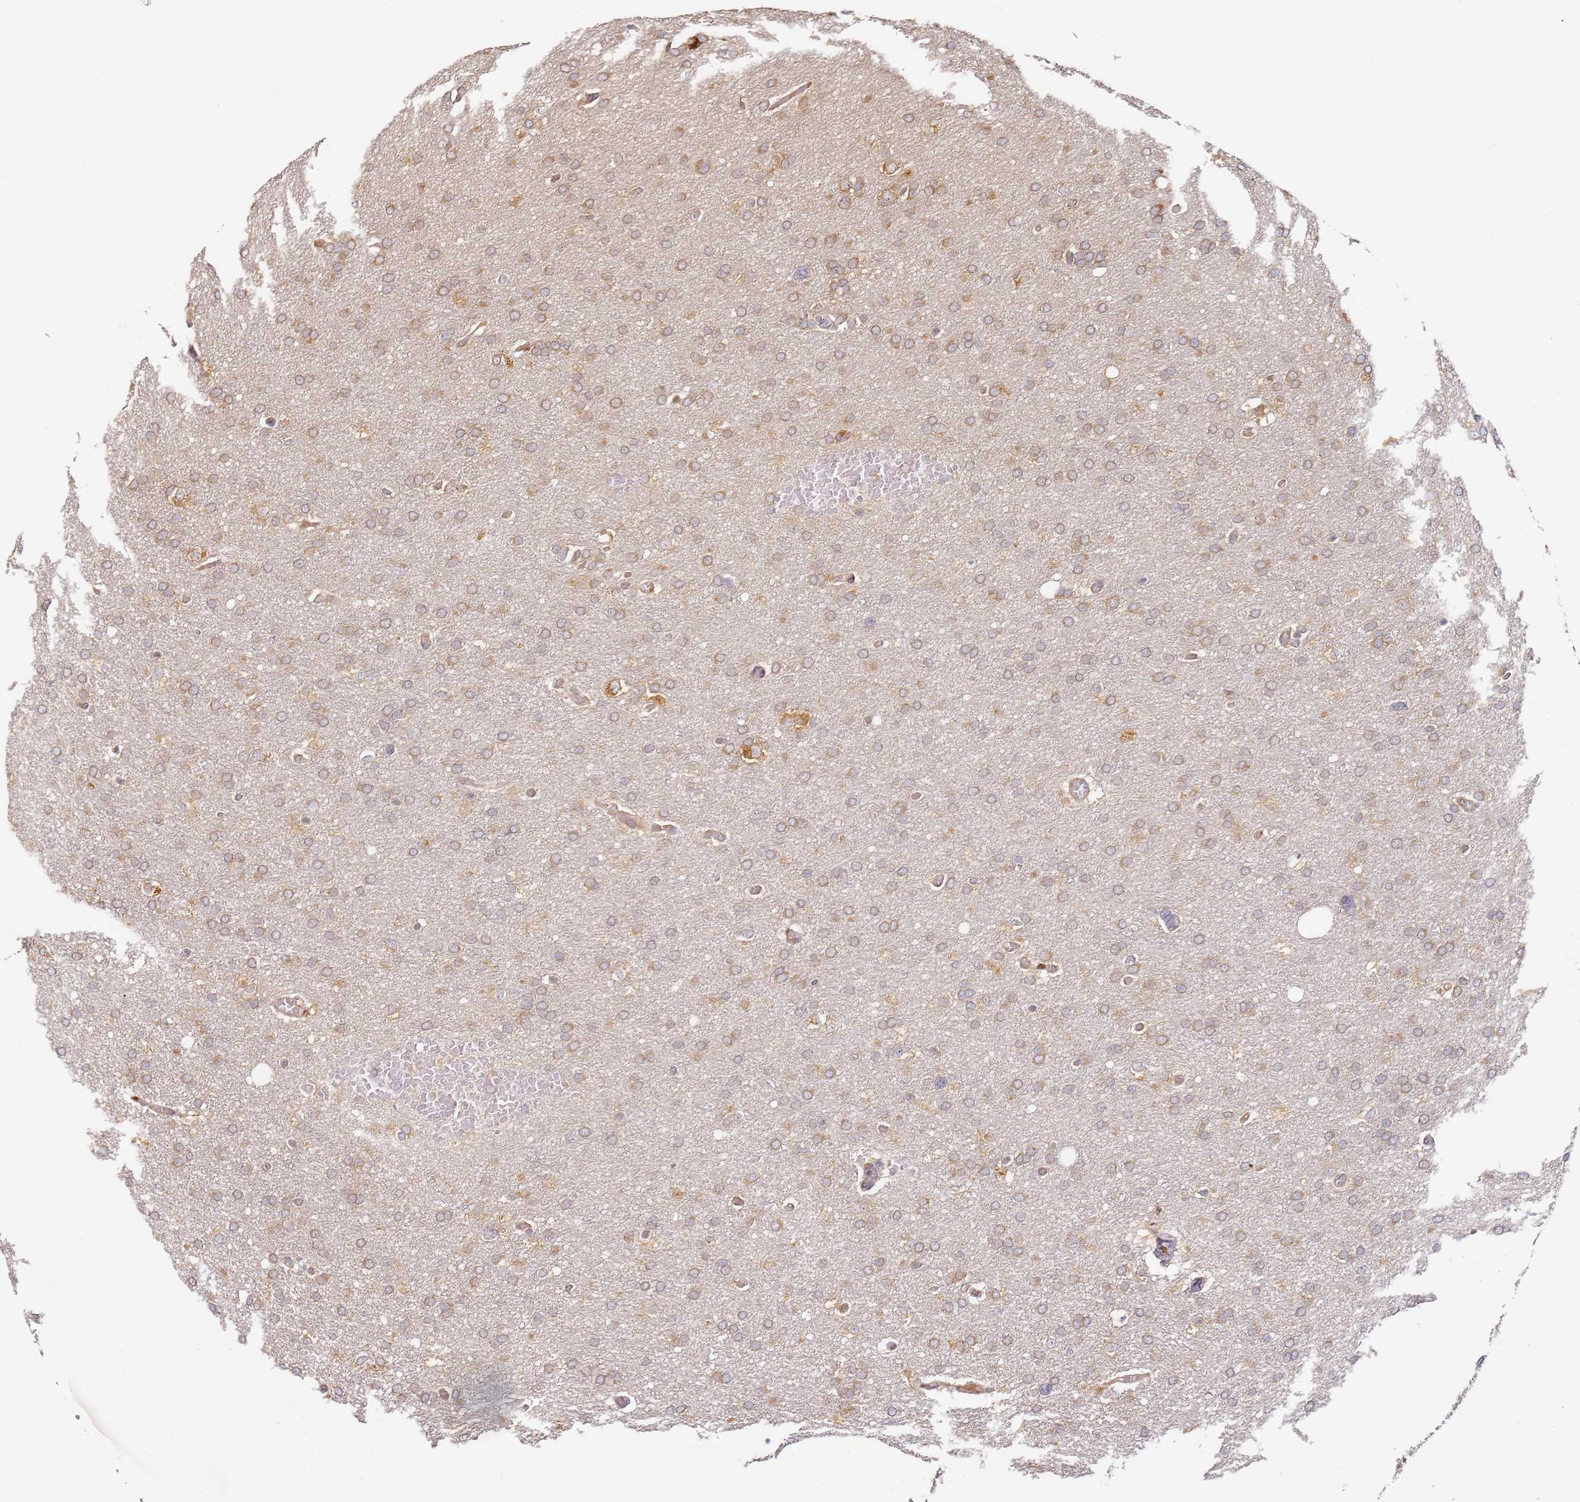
{"staining": {"intensity": "weak", "quantity": "<25%", "location": "cytoplasmic/membranous"}, "tissue": "glioma", "cell_type": "Tumor cells", "image_type": "cancer", "snomed": [{"axis": "morphology", "description": "Glioma, malignant, High grade"}, {"axis": "topography", "description": "Cerebral cortex"}], "caption": "This histopathology image is of glioma stained with immunohistochemistry (IHC) to label a protein in brown with the nuclei are counter-stained blue. There is no expression in tumor cells. The staining is performed using DAB (3,3'-diaminobenzidine) brown chromogen with nuclei counter-stained in using hematoxylin.", "gene": "RPS3A", "patient": {"sex": "female", "age": 36}}